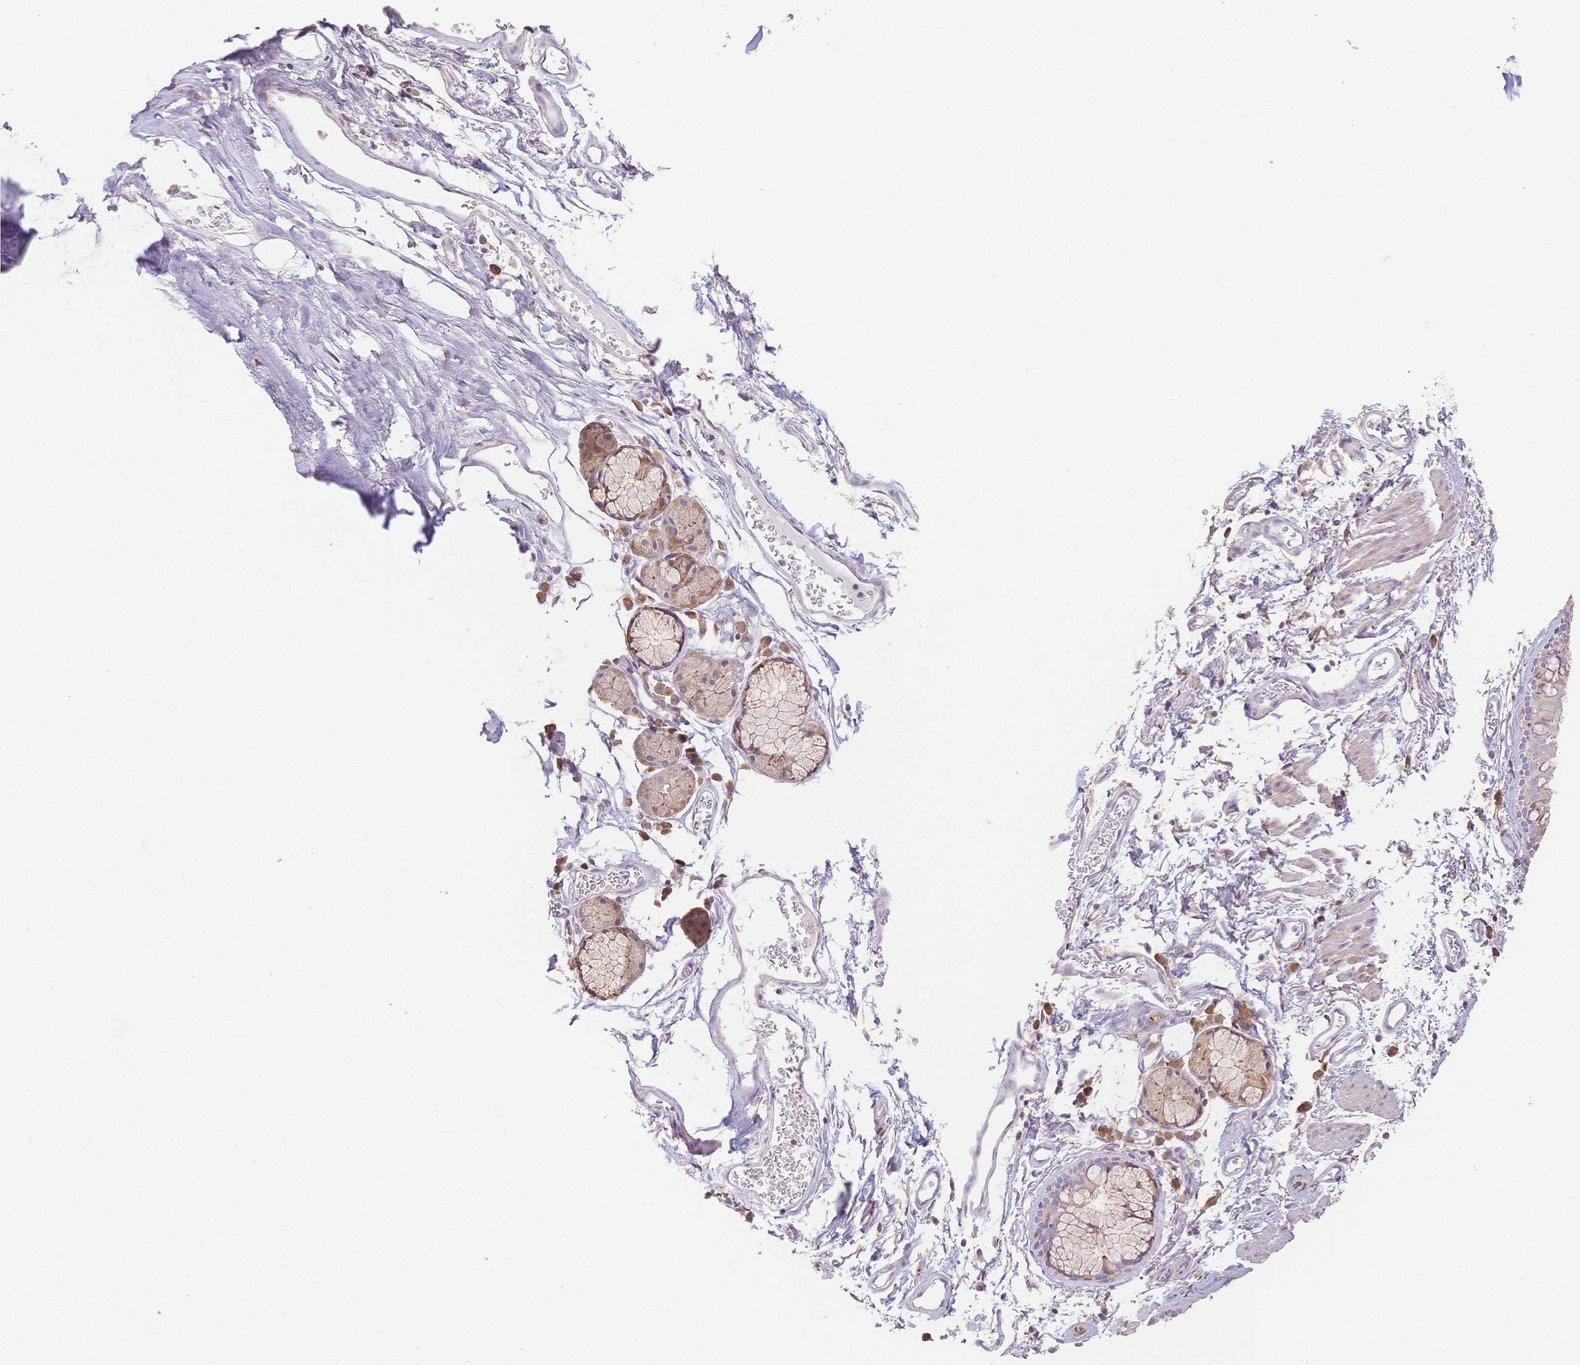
{"staining": {"intensity": "weak", "quantity": "25%-75%", "location": "cytoplasmic/membranous"}, "tissue": "bronchus", "cell_type": "Respiratory epithelial cells", "image_type": "normal", "snomed": [{"axis": "morphology", "description": "Normal tissue, NOS"}, {"axis": "topography", "description": "Cartilage tissue"}, {"axis": "topography", "description": "Bronchus"}], "caption": "Immunohistochemical staining of benign human bronchus shows weak cytoplasmic/membranous protein expression in approximately 25%-75% of respiratory epithelial cells.", "gene": "HS3ST5", "patient": {"sex": "female", "age": 79}}